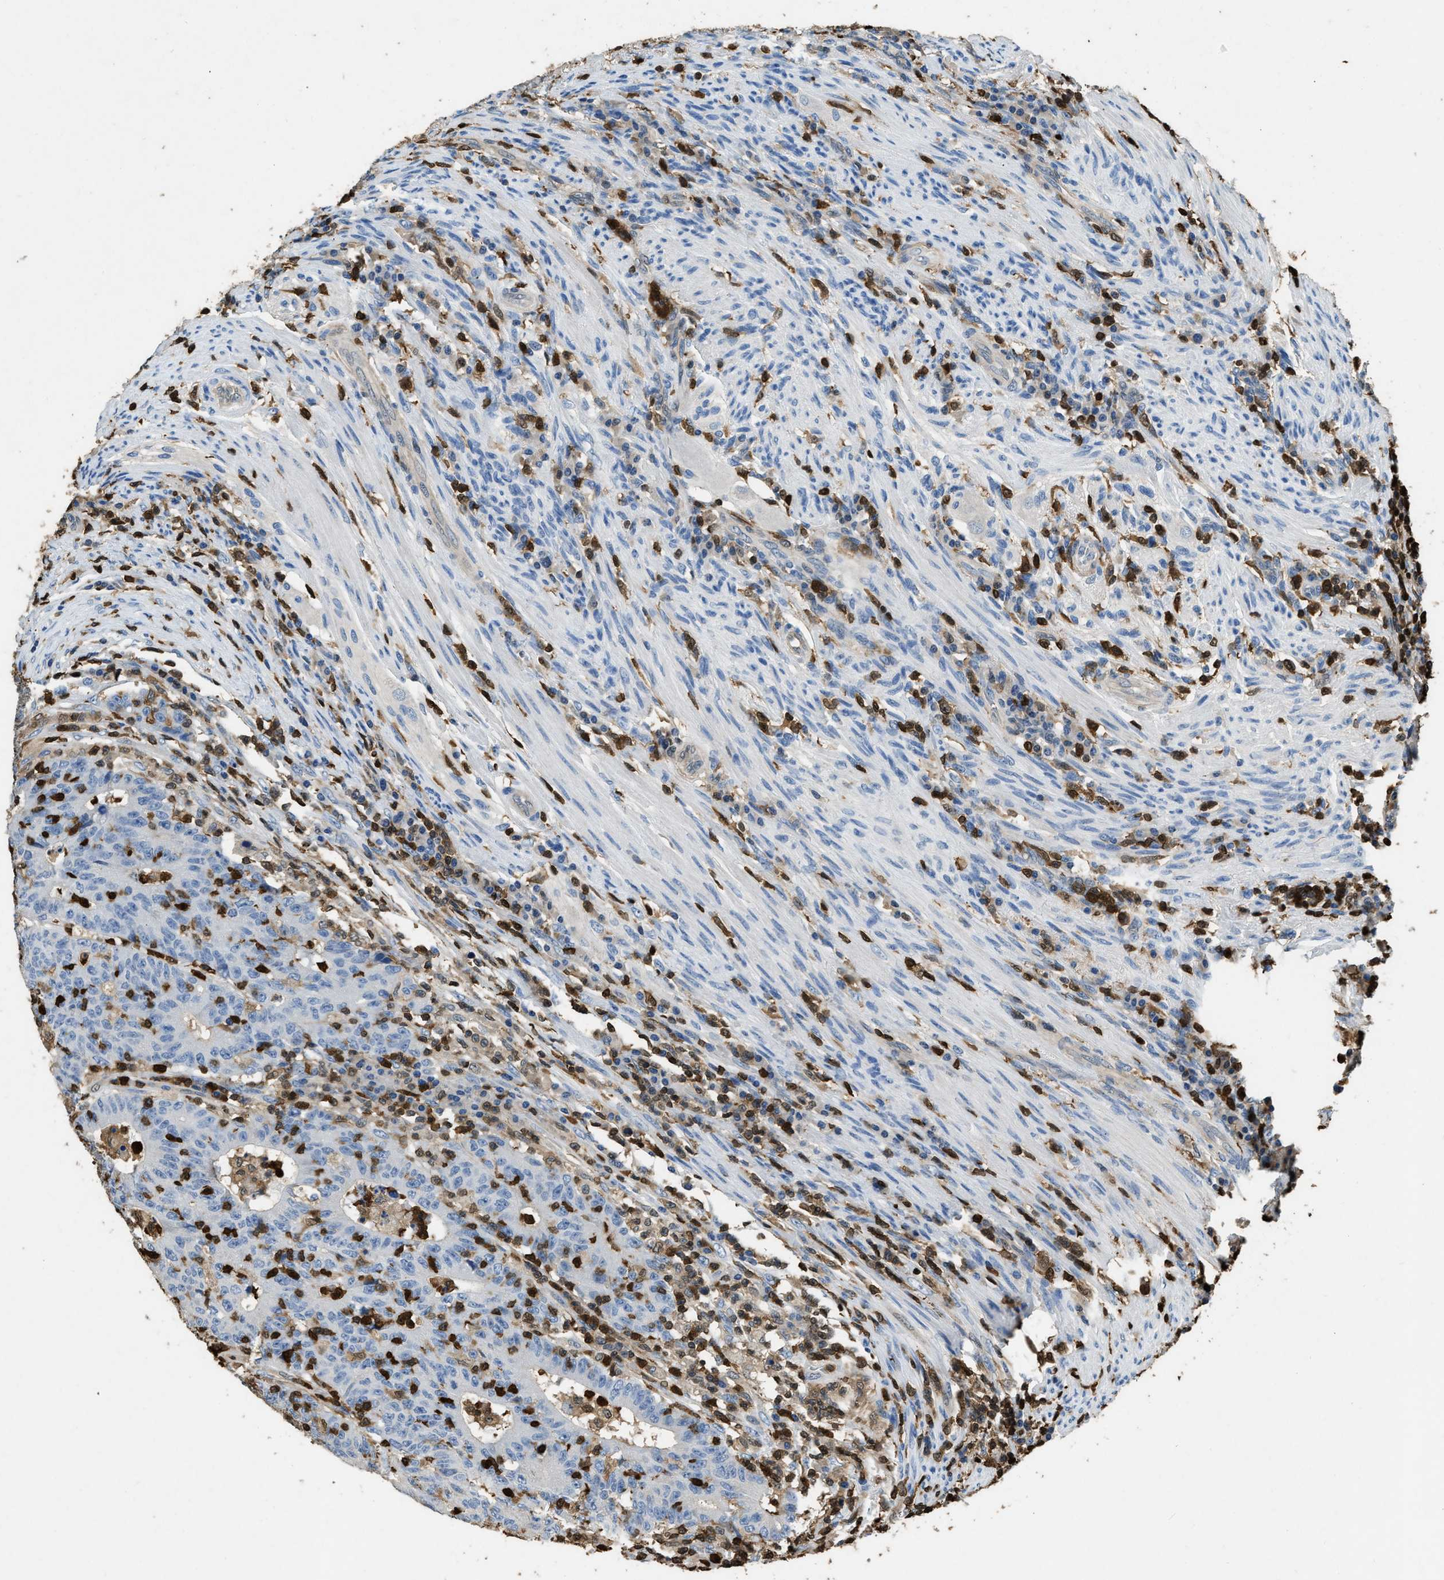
{"staining": {"intensity": "negative", "quantity": "none", "location": "none"}, "tissue": "colorectal cancer", "cell_type": "Tumor cells", "image_type": "cancer", "snomed": [{"axis": "morphology", "description": "Normal tissue, NOS"}, {"axis": "morphology", "description": "Adenocarcinoma, NOS"}, {"axis": "topography", "description": "Colon"}], "caption": "There is no significant staining in tumor cells of colorectal cancer.", "gene": "ARHGDIB", "patient": {"sex": "female", "age": 75}}